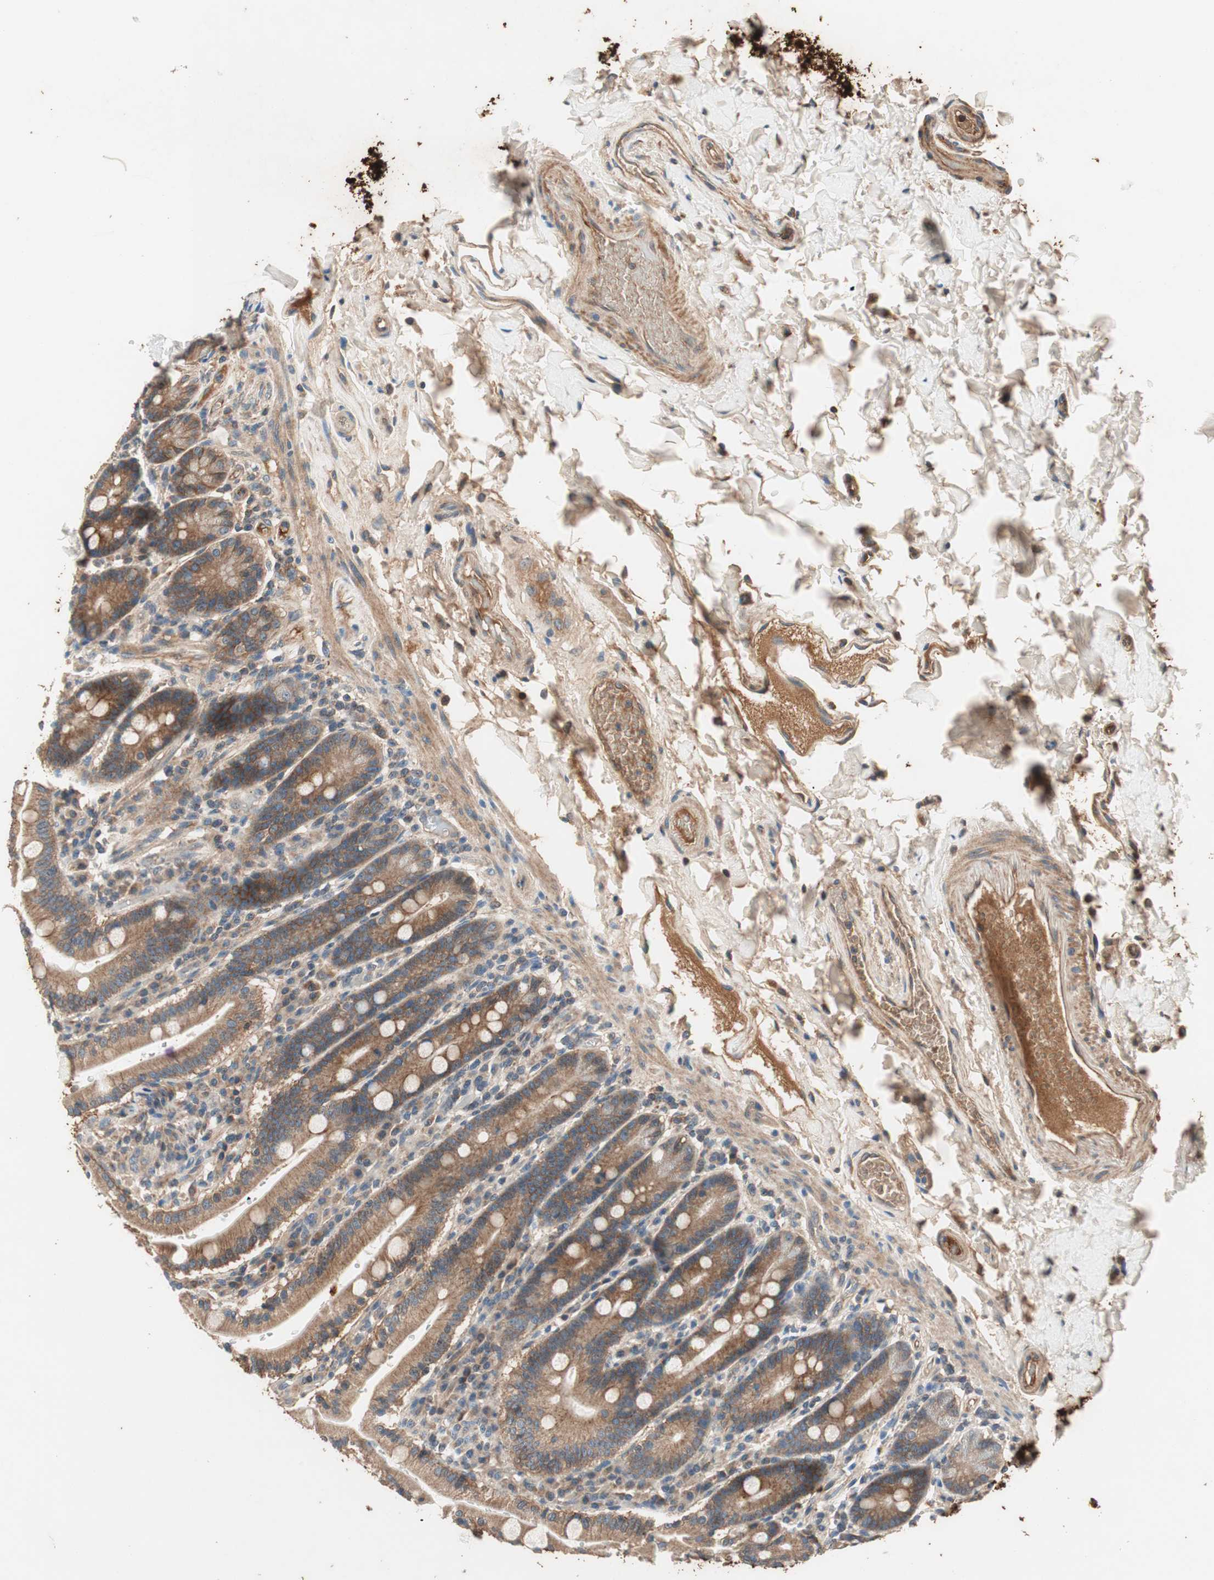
{"staining": {"intensity": "moderate", "quantity": ">75%", "location": "cytoplasmic/membranous"}, "tissue": "duodenum", "cell_type": "Glandular cells", "image_type": "normal", "snomed": [{"axis": "morphology", "description": "Normal tissue, NOS"}, {"axis": "topography", "description": "Small intestine, NOS"}], "caption": "About >75% of glandular cells in unremarkable human duodenum demonstrate moderate cytoplasmic/membranous protein staining as visualized by brown immunohistochemical staining.", "gene": "HPN", "patient": {"sex": "female", "age": 71}}